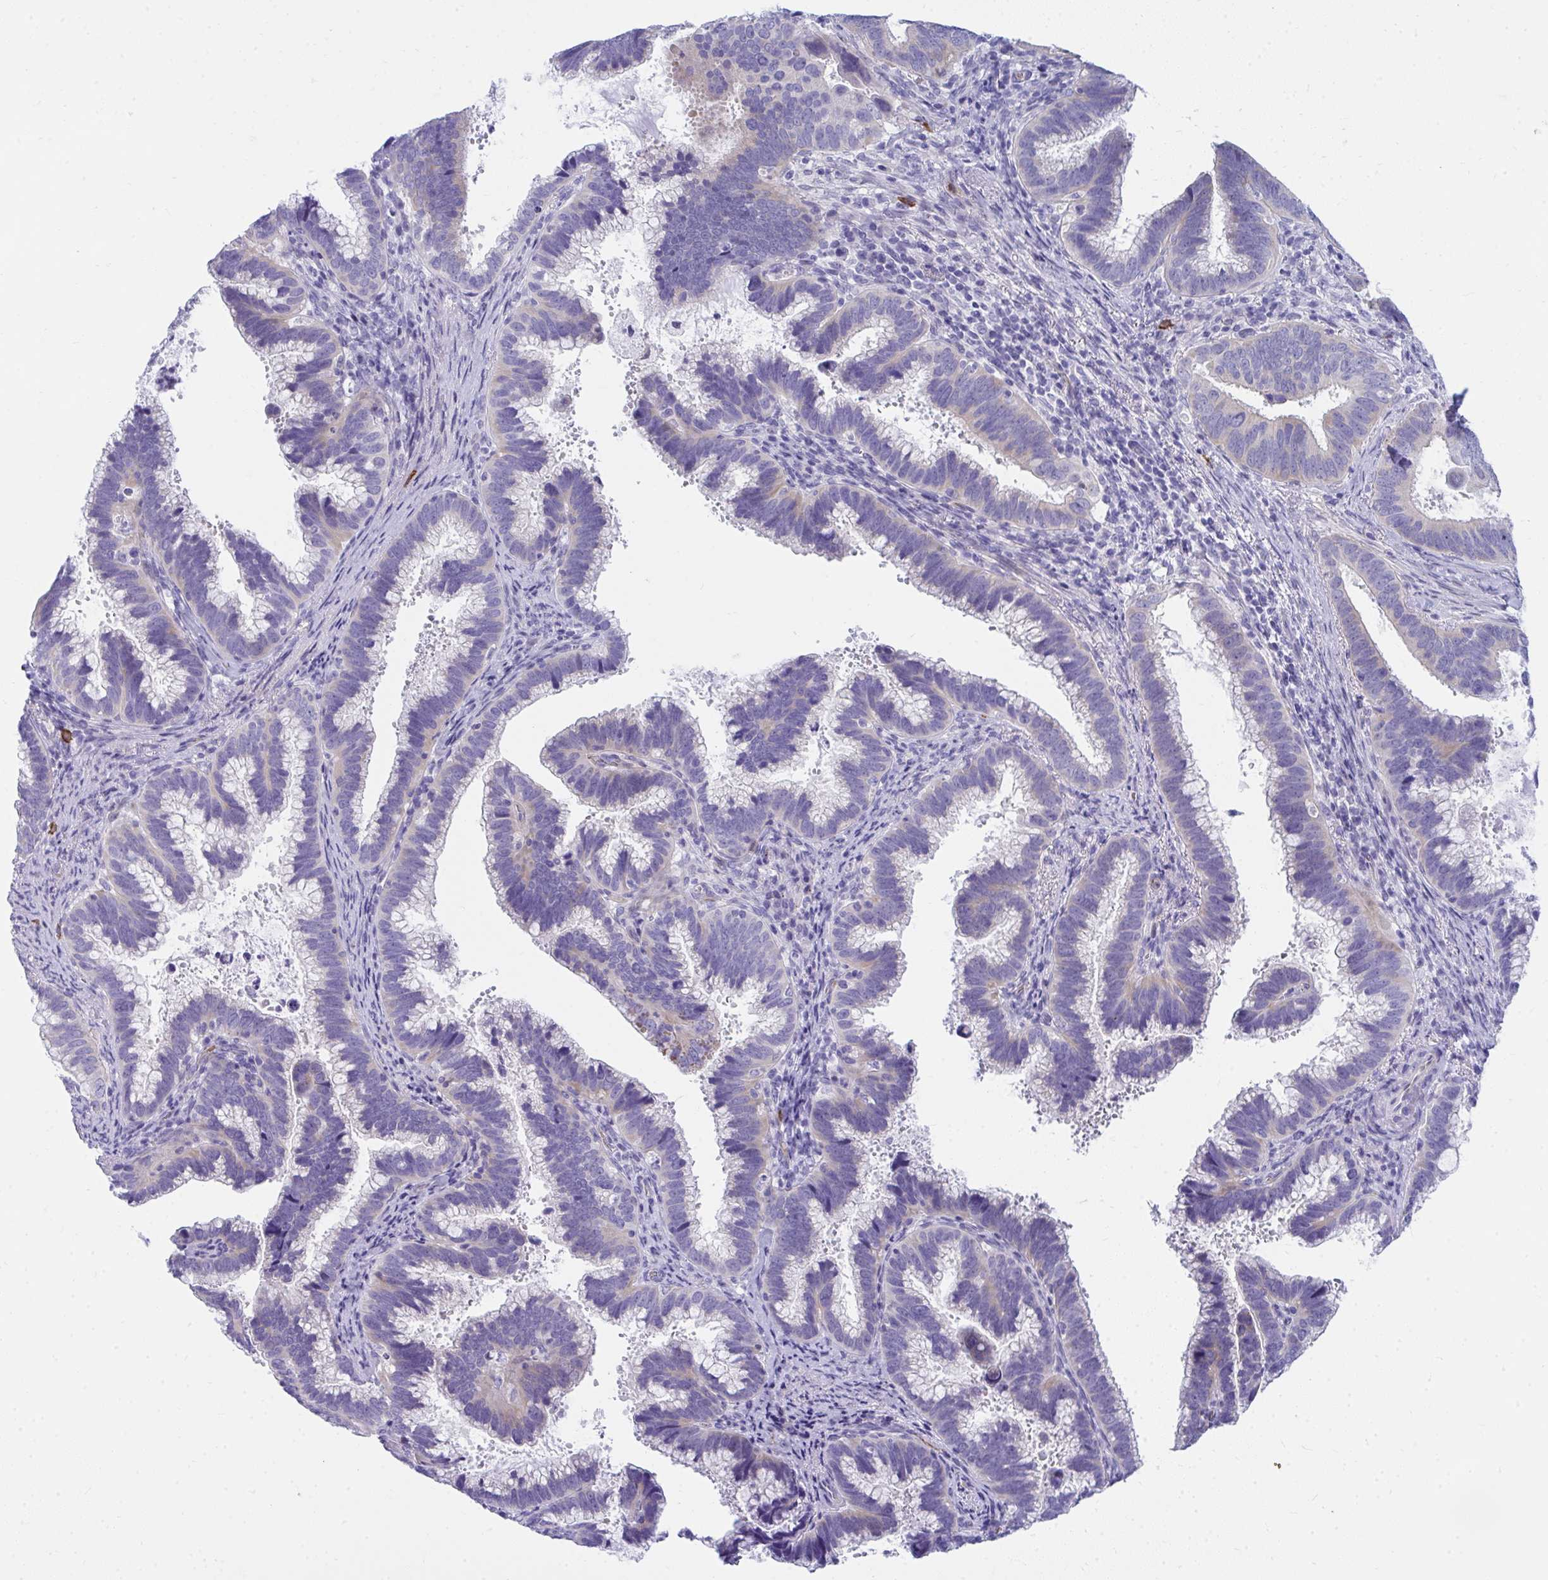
{"staining": {"intensity": "weak", "quantity": "<25%", "location": "cytoplasmic/membranous"}, "tissue": "cervical cancer", "cell_type": "Tumor cells", "image_type": "cancer", "snomed": [{"axis": "morphology", "description": "Adenocarcinoma, NOS"}, {"axis": "topography", "description": "Cervix"}], "caption": "Cervical adenocarcinoma was stained to show a protein in brown. There is no significant expression in tumor cells. (DAB (3,3'-diaminobenzidine) immunohistochemistry, high magnification).", "gene": "TSBP1", "patient": {"sex": "female", "age": 56}}